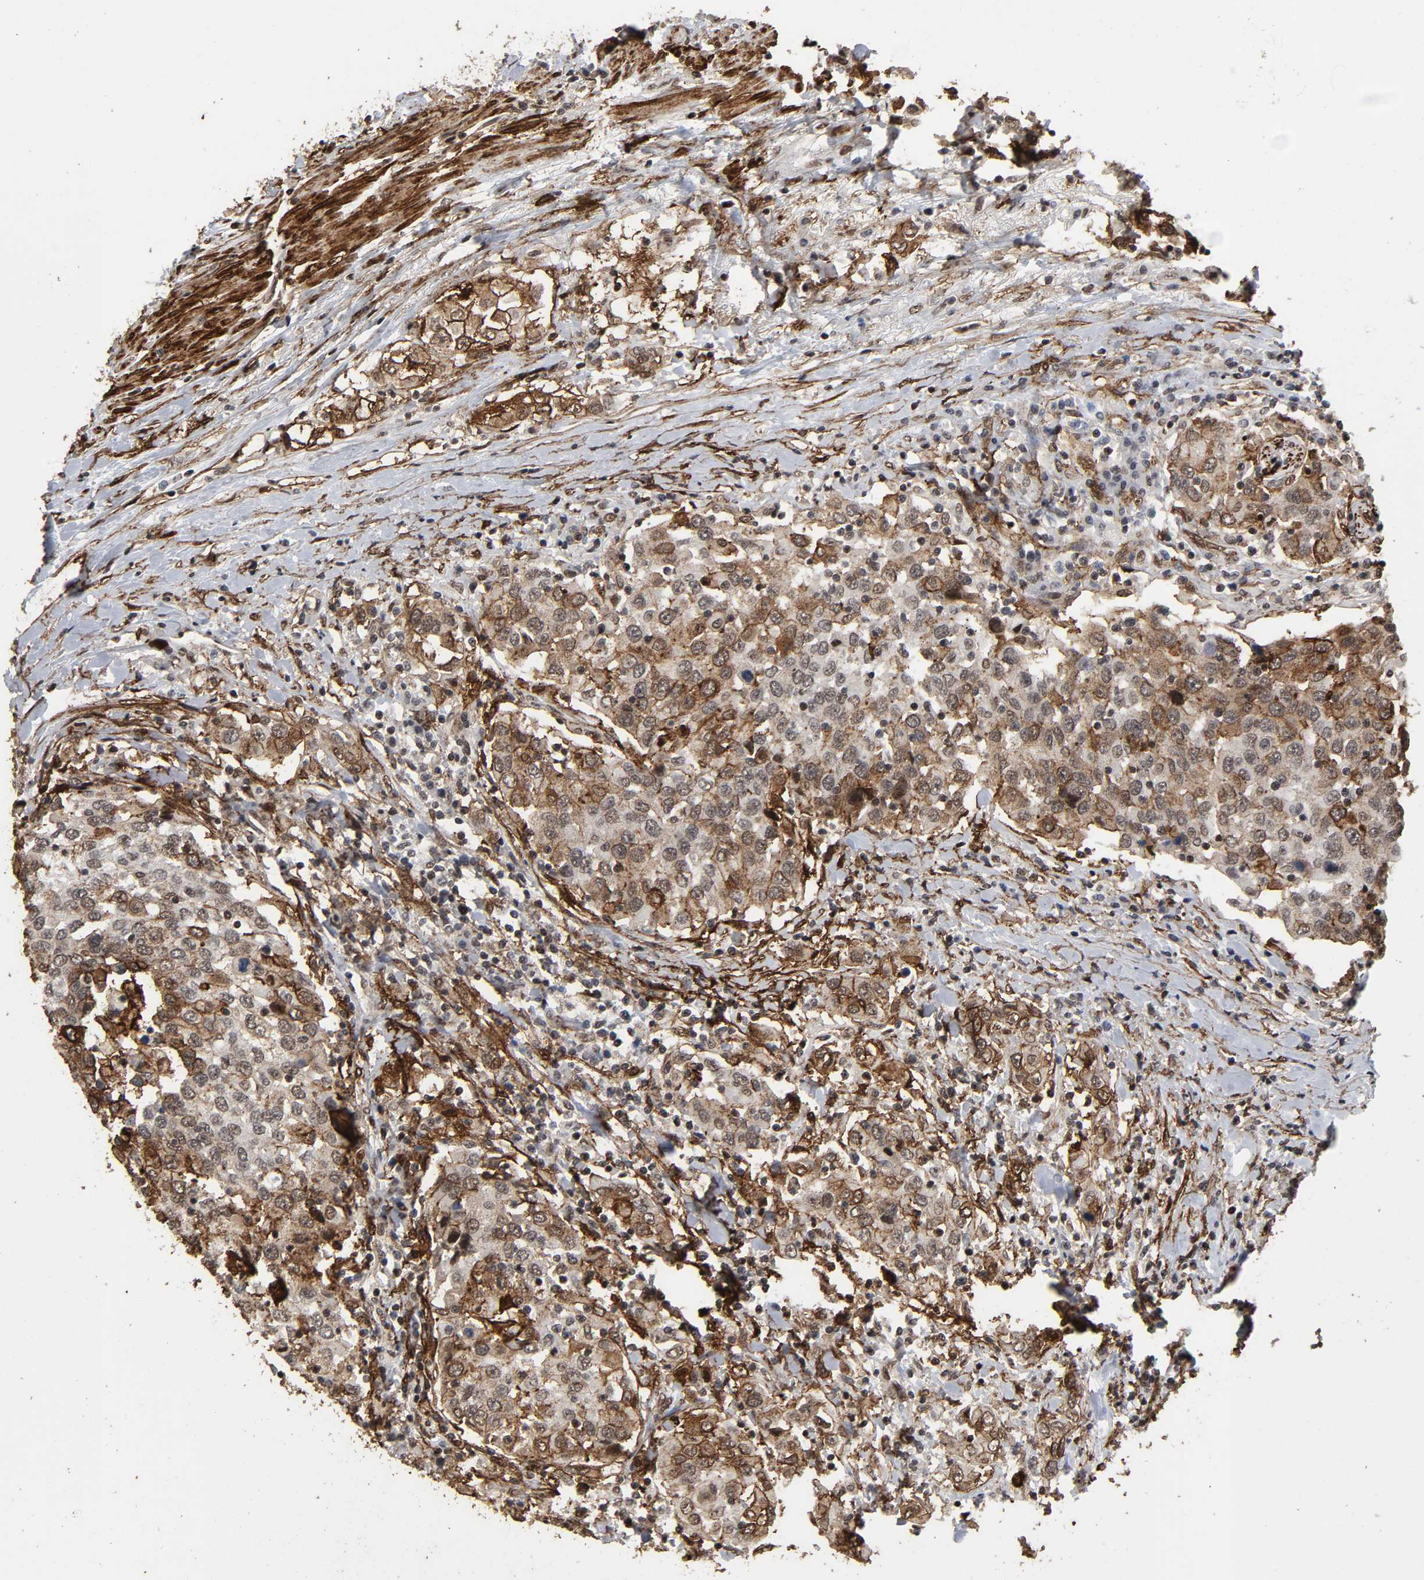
{"staining": {"intensity": "strong", "quantity": "25%-75%", "location": "cytoplasmic/membranous"}, "tissue": "urothelial cancer", "cell_type": "Tumor cells", "image_type": "cancer", "snomed": [{"axis": "morphology", "description": "Urothelial carcinoma, High grade"}, {"axis": "topography", "description": "Urinary bladder"}], "caption": "Brown immunohistochemical staining in urothelial cancer reveals strong cytoplasmic/membranous staining in approximately 25%-75% of tumor cells. The staining was performed using DAB (3,3'-diaminobenzidine), with brown indicating positive protein expression. Nuclei are stained blue with hematoxylin.", "gene": "AHNAK2", "patient": {"sex": "female", "age": 80}}